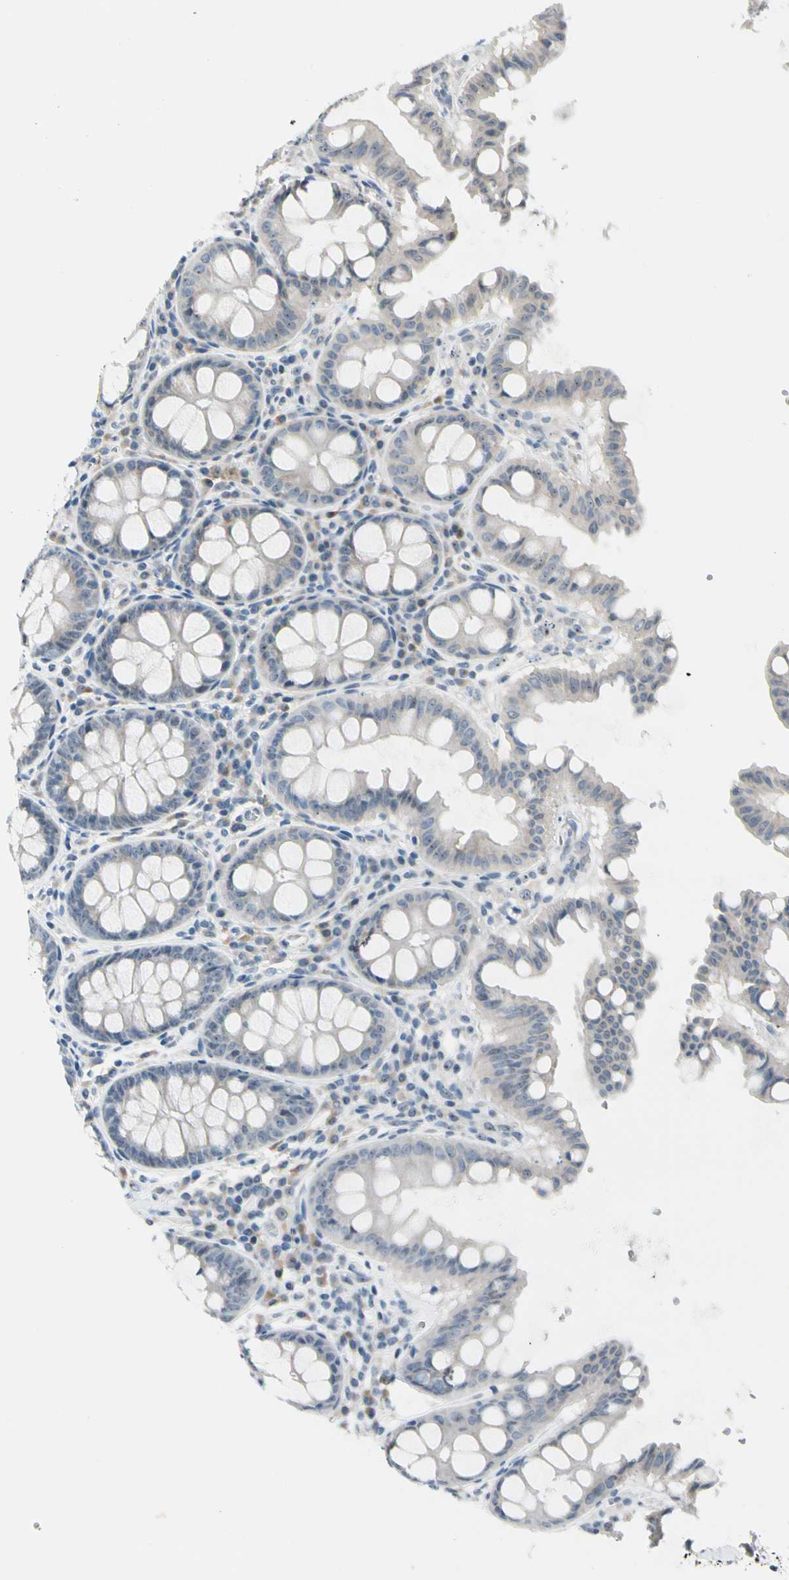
{"staining": {"intensity": "negative", "quantity": "none", "location": "none"}, "tissue": "colon", "cell_type": "Endothelial cells", "image_type": "normal", "snomed": [{"axis": "morphology", "description": "Normal tissue, NOS"}, {"axis": "topography", "description": "Colon"}], "caption": "Immunohistochemistry (IHC) micrograph of benign human colon stained for a protein (brown), which exhibits no positivity in endothelial cells. (Brightfield microscopy of DAB (3,3'-diaminobenzidine) IHC at high magnification).", "gene": "ZSCAN1", "patient": {"sex": "female", "age": 61}}